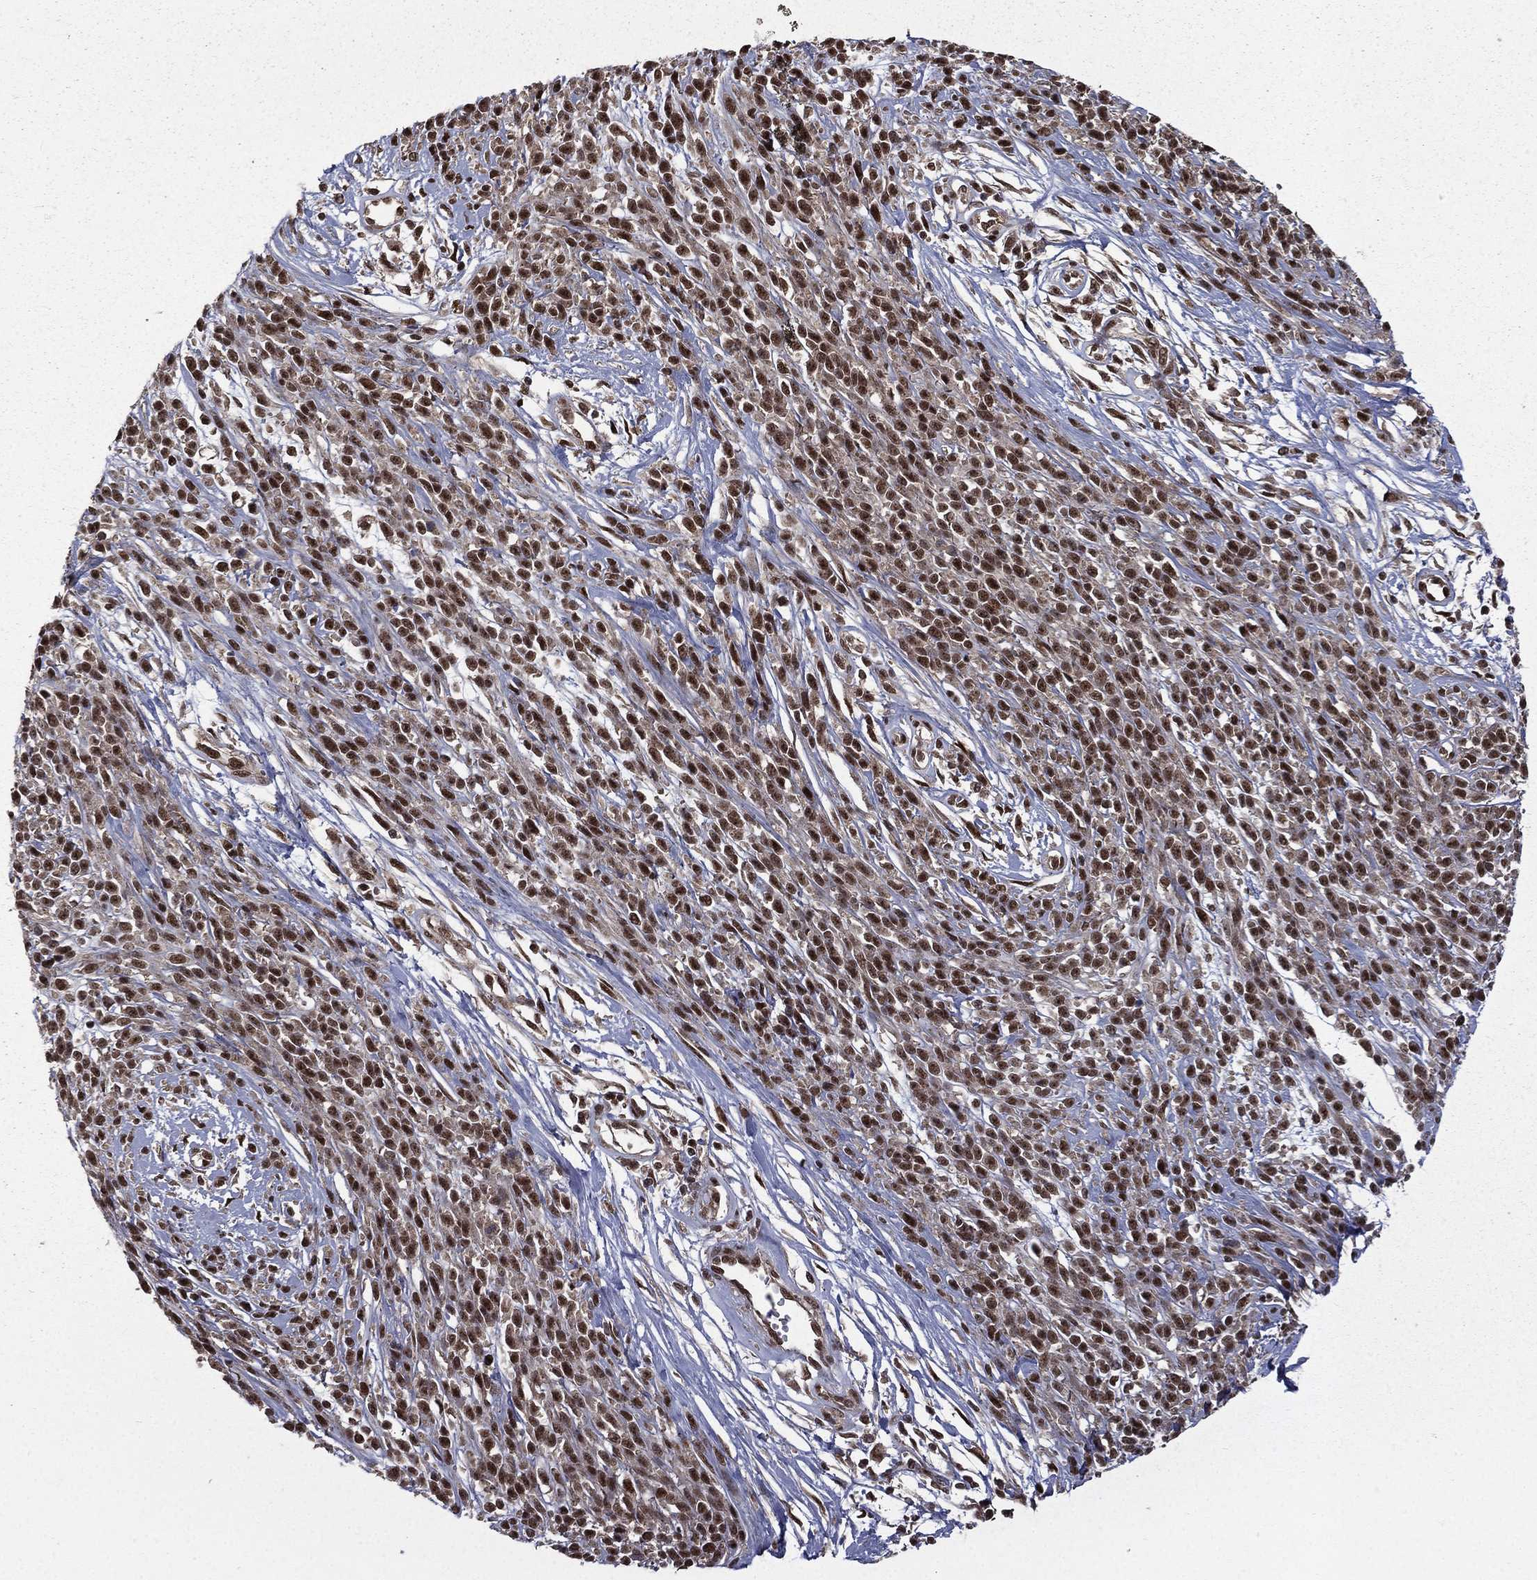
{"staining": {"intensity": "strong", "quantity": "25%-75%", "location": "nuclear"}, "tissue": "melanoma", "cell_type": "Tumor cells", "image_type": "cancer", "snomed": [{"axis": "morphology", "description": "Malignant melanoma, NOS"}, {"axis": "topography", "description": "Skin"}, {"axis": "topography", "description": "Skin of trunk"}], "caption": "Protein staining of malignant melanoma tissue shows strong nuclear staining in approximately 25%-75% of tumor cells.", "gene": "JMJD6", "patient": {"sex": "male", "age": 74}}